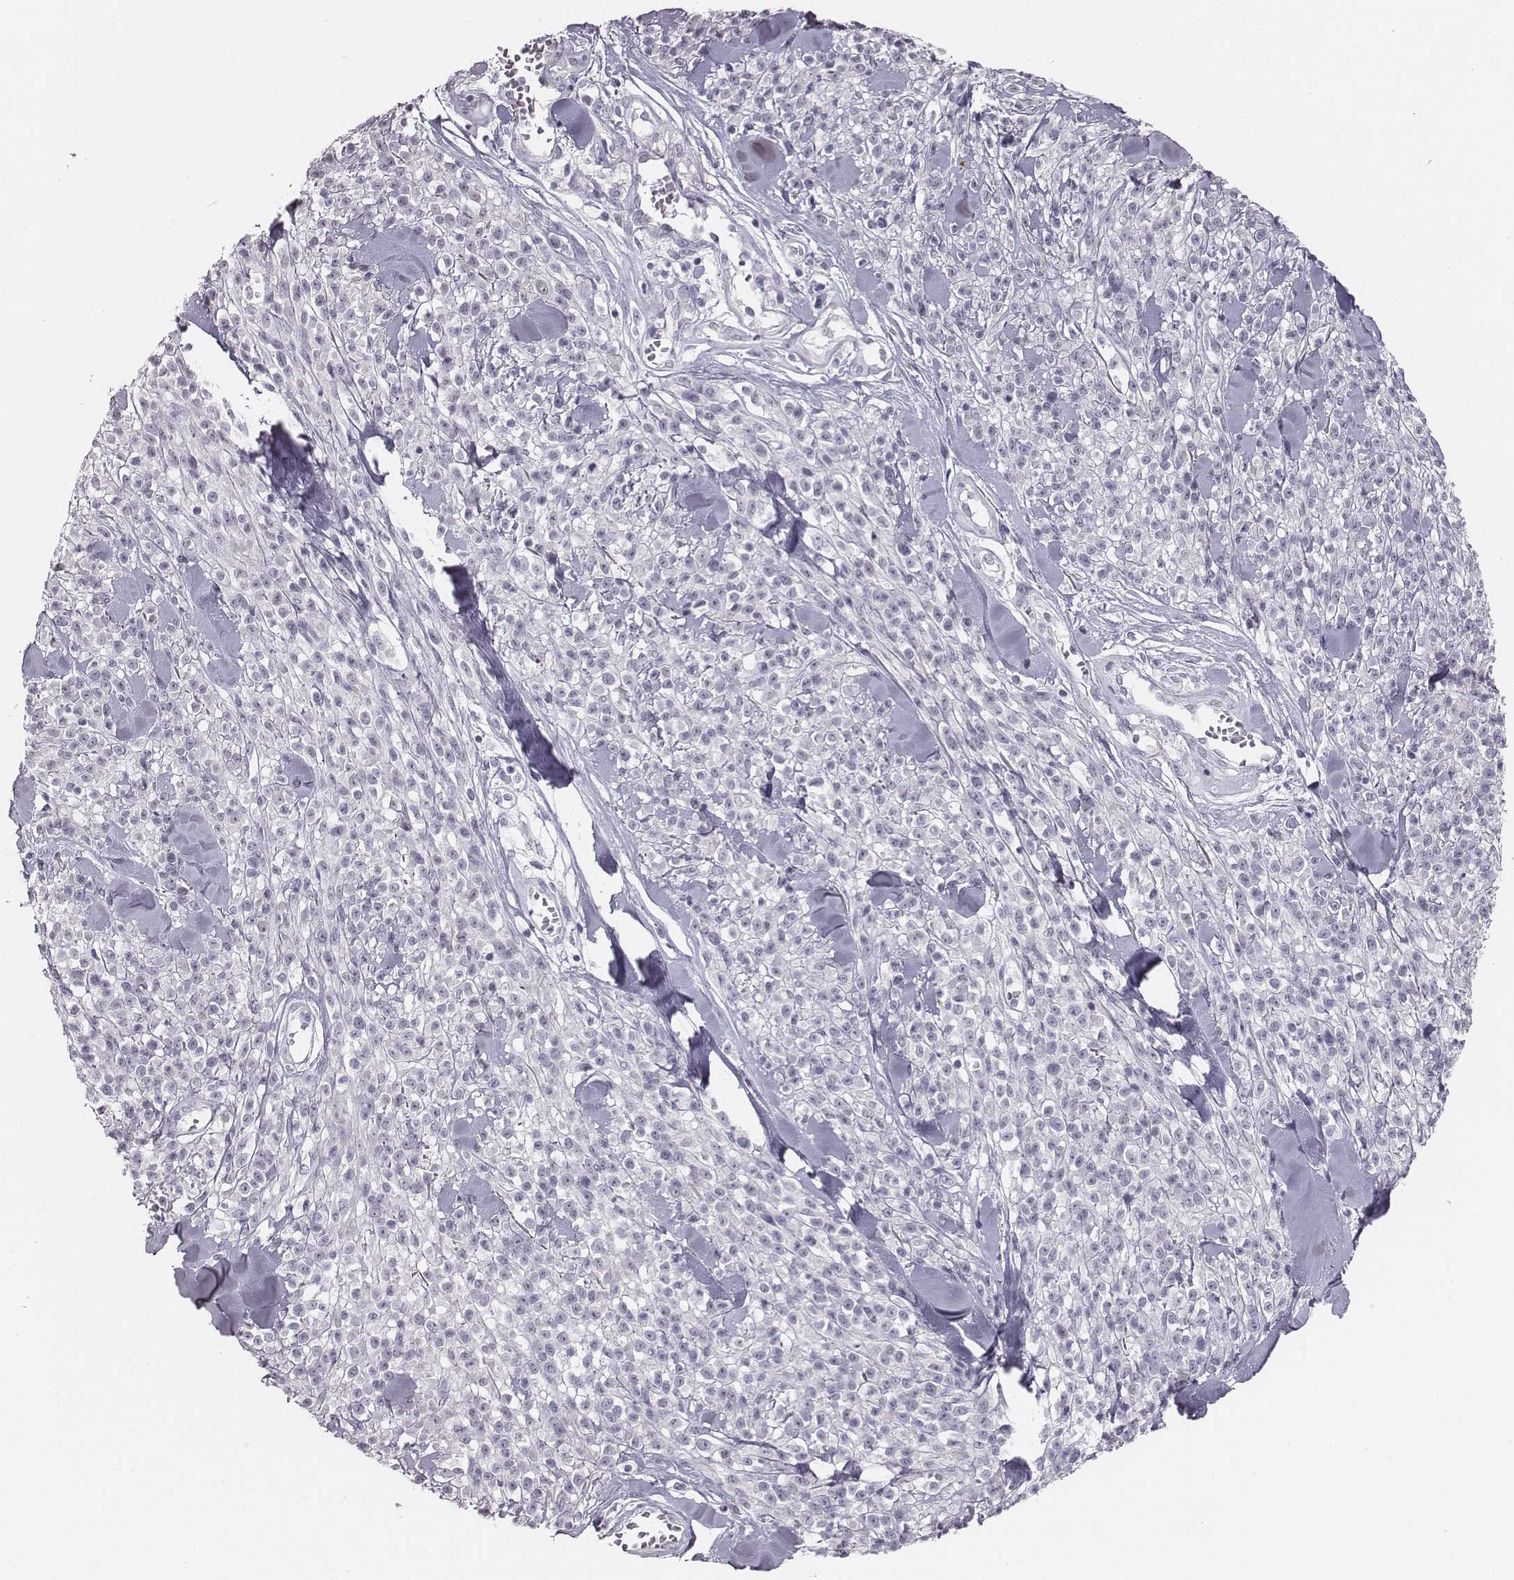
{"staining": {"intensity": "negative", "quantity": "none", "location": "none"}, "tissue": "melanoma", "cell_type": "Tumor cells", "image_type": "cancer", "snomed": [{"axis": "morphology", "description": "Malignant melanoma, NOS"}, {"axis": "topography", "description": "Skin"}, {"axis": "topography", "description": "Skin of trunk"}], "caption": "A photomicrograph of malignant melanoma stained for a protein displays no brown staining in tumor cells. Brightfield microscopy of IHC stained with DAB (brown) and hematoxylin (blue), captured at high magnification.", "gene": "CACNG4", "patient": {"sex": "male", "age": 74}}